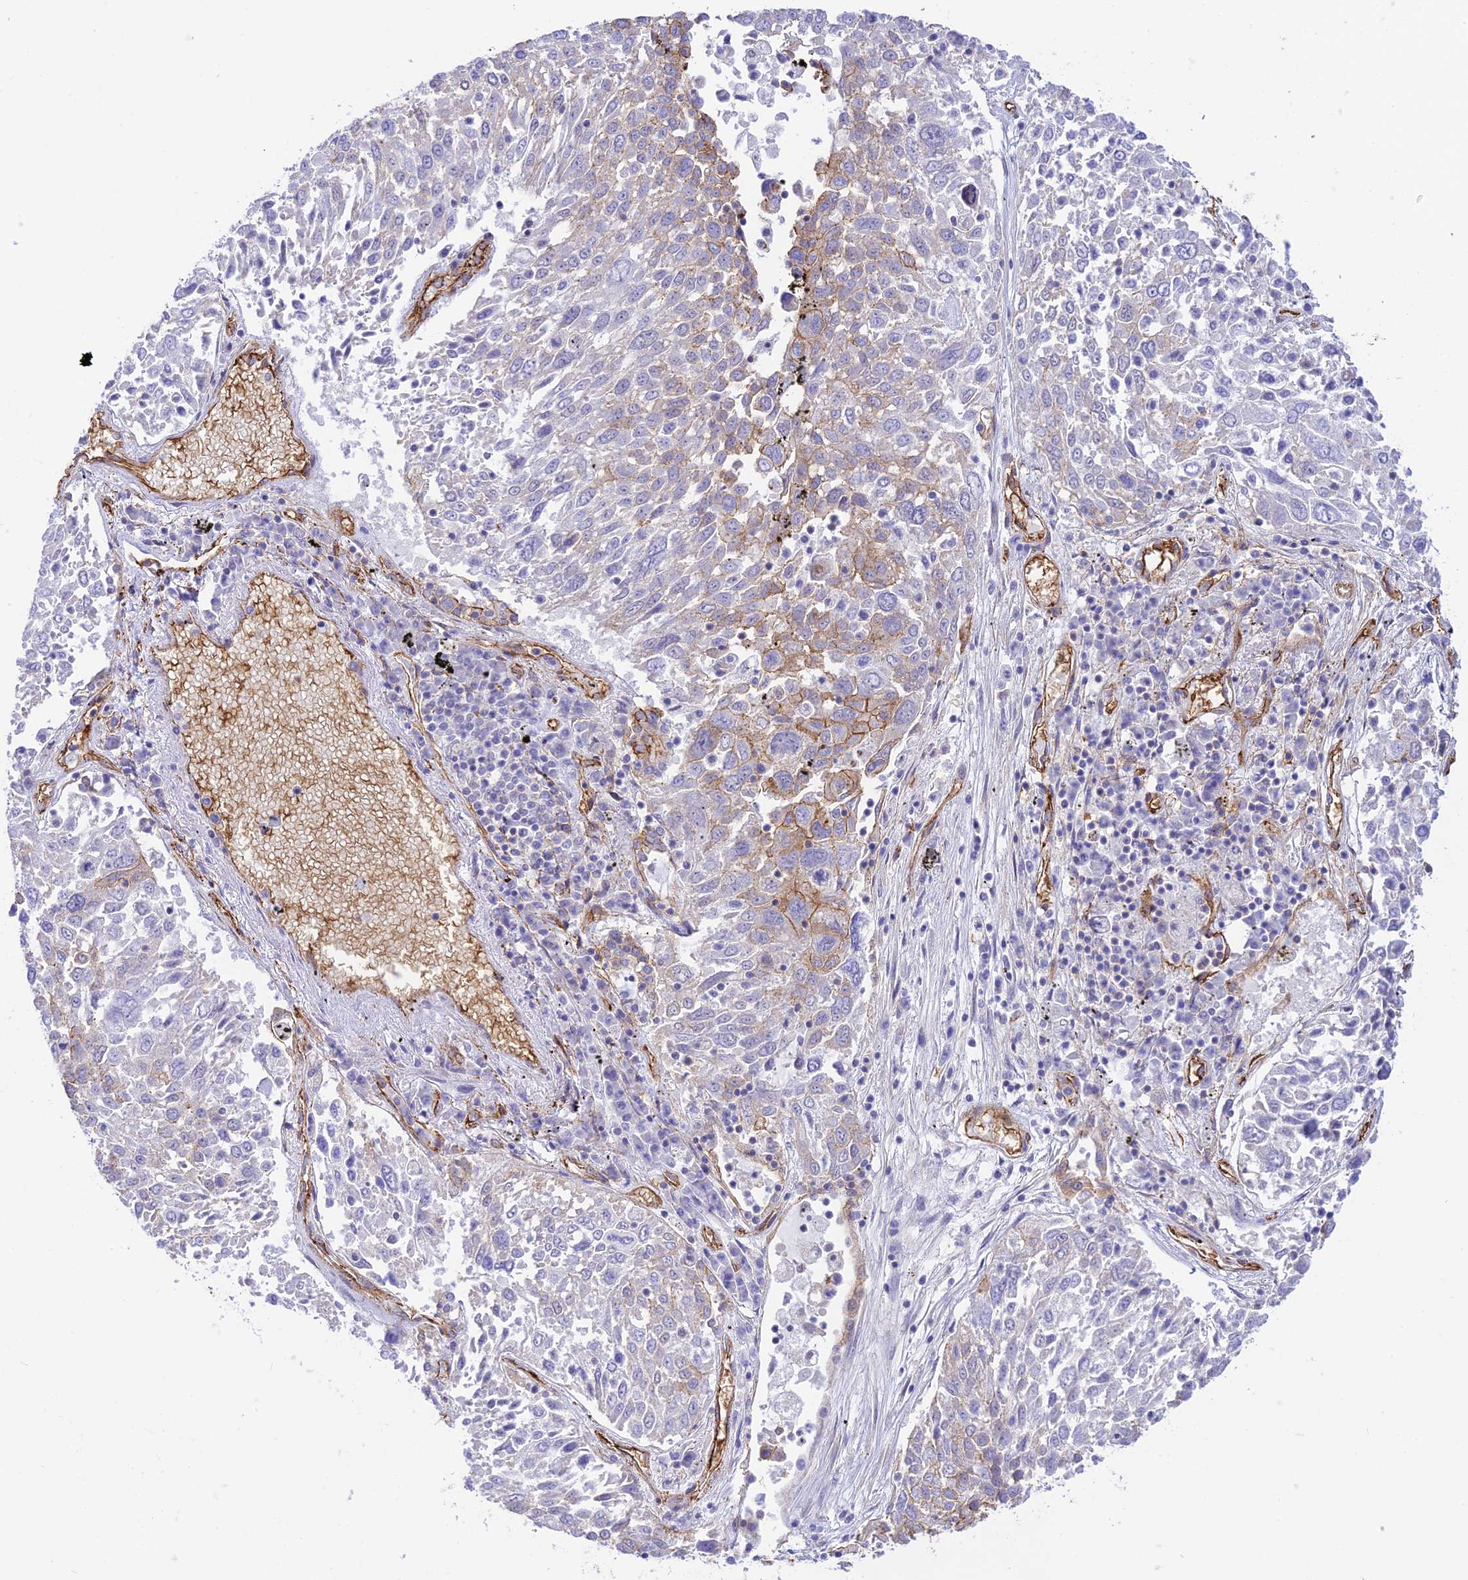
{"staining": {"intensity": "moderate", "quantity": "<25%", "location": "cytoplasmic/membranous"}, "tissue": "lung cancer", "cell_type": "Tumor cells", "image_type": "cancer", "snomed": [{"axis": "morphology", "description": "Squamous cell carcinoma, NOS"}, {"axis": "topography", "description": "Lung"}], "caption": "IHC staining of lung cancer (squamous cell carcinoma), which displays low levels of moderate cytoplasmic/membranous staining in approximately <25% of tumor cells indicating moderate cytoplasmic/membranous protein positivity. The staining was performed using DAB (brown) for protein detection and nuclei were counterstained in hematoxylin (blue).", "gene": "YPEL5", "patient": {"sex": "male", "age": 65}}